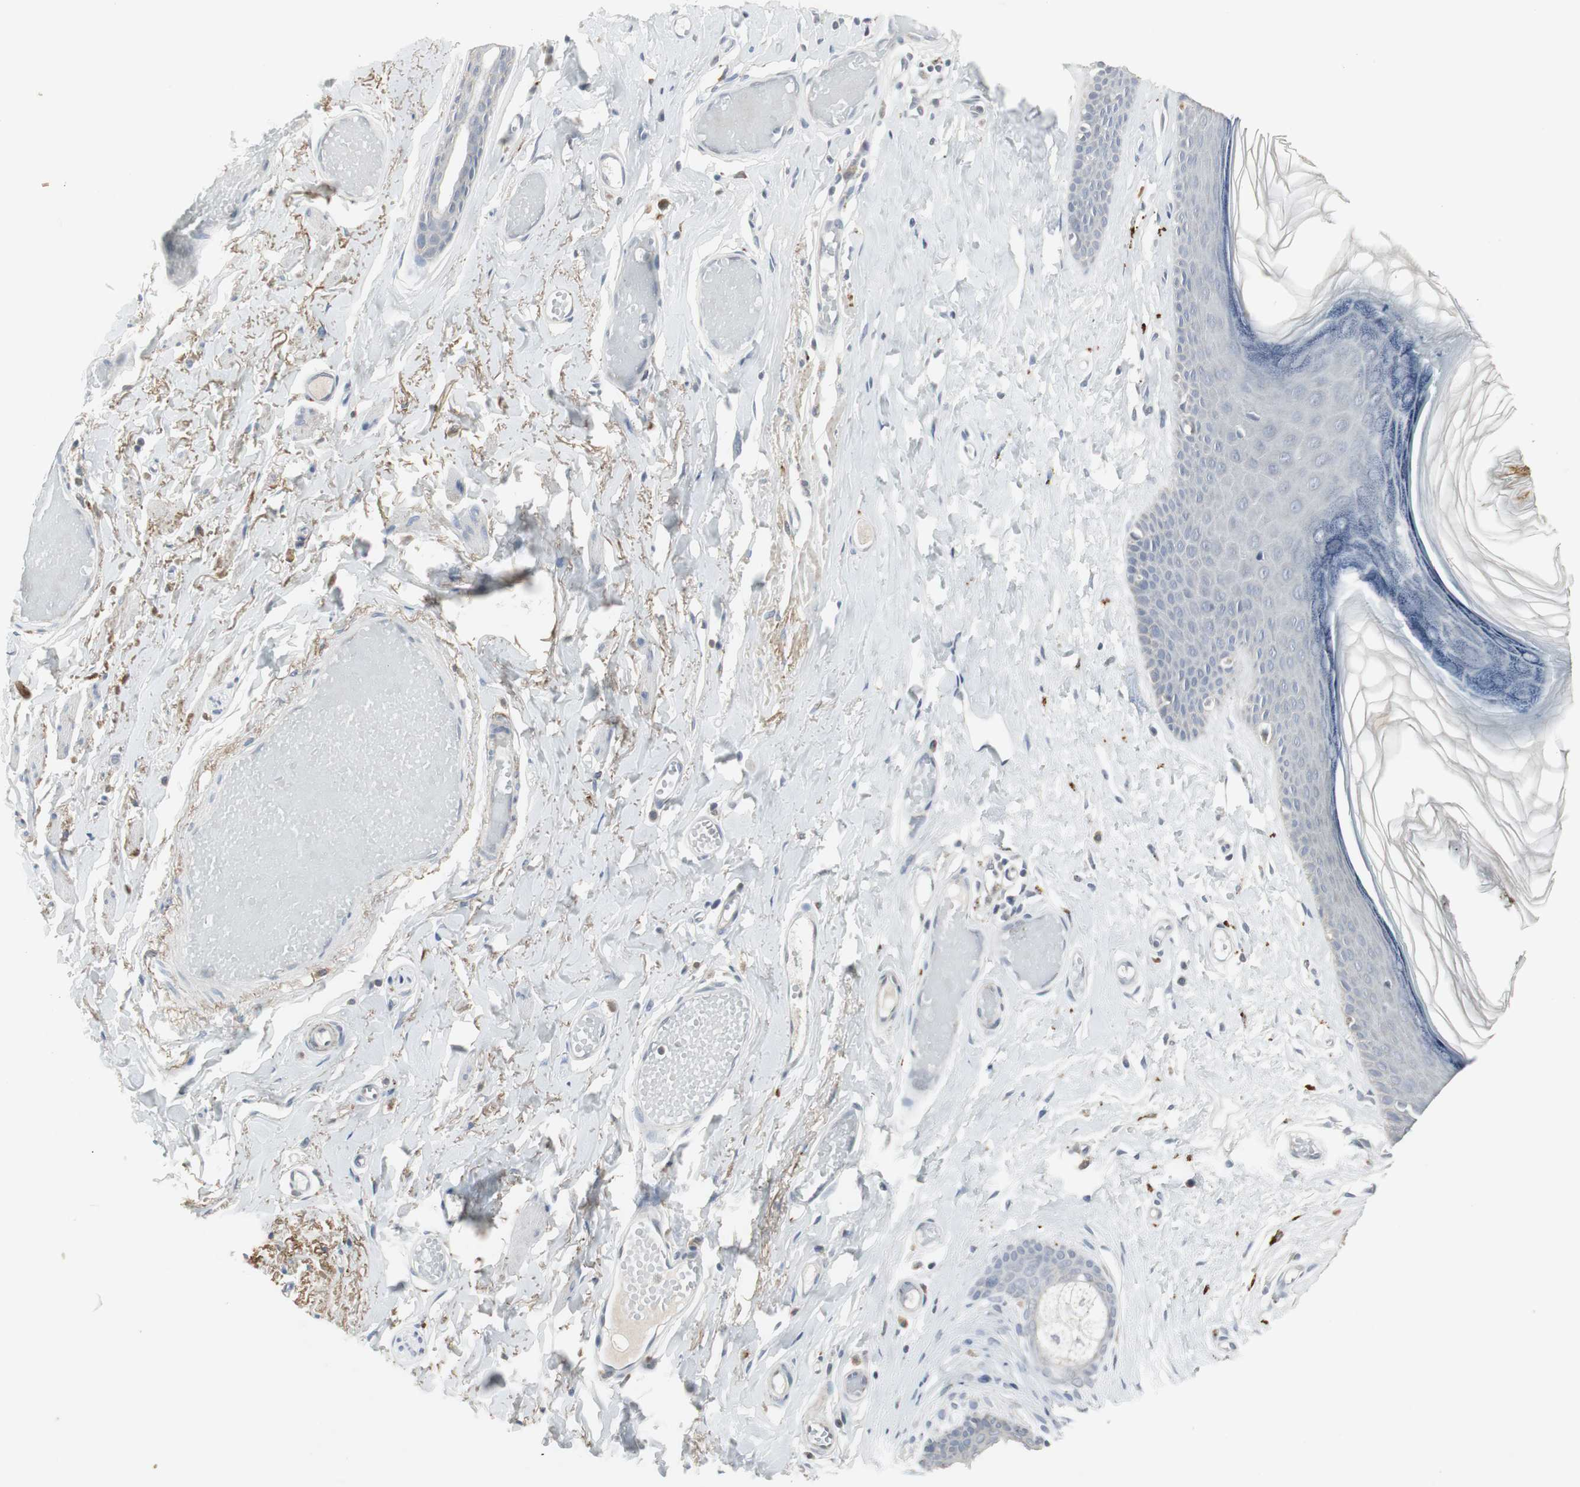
{"staining": {"intensity": "weak", "quantity": "<25%", "location": "cytoplasmic/membranous"}, "tissue": "skin", "cell_type": "Epidermal cells", "image_type": "normal", "snomed": [{"axis": "morphology", "description": "Normal tissue, NOS"}, {"axis": "morphology", "description": "Inflammation, NOS"}, {"axis": "topography", "description": "Vulva"}], "caption": "Immunohistochemistry (IHC) image of unremarkable human skin stained for a protein (brown), which reveals no positivity in epidermal cells.", "gene": "NLGN1", "patient": {"sex": "female", "age": 84}}